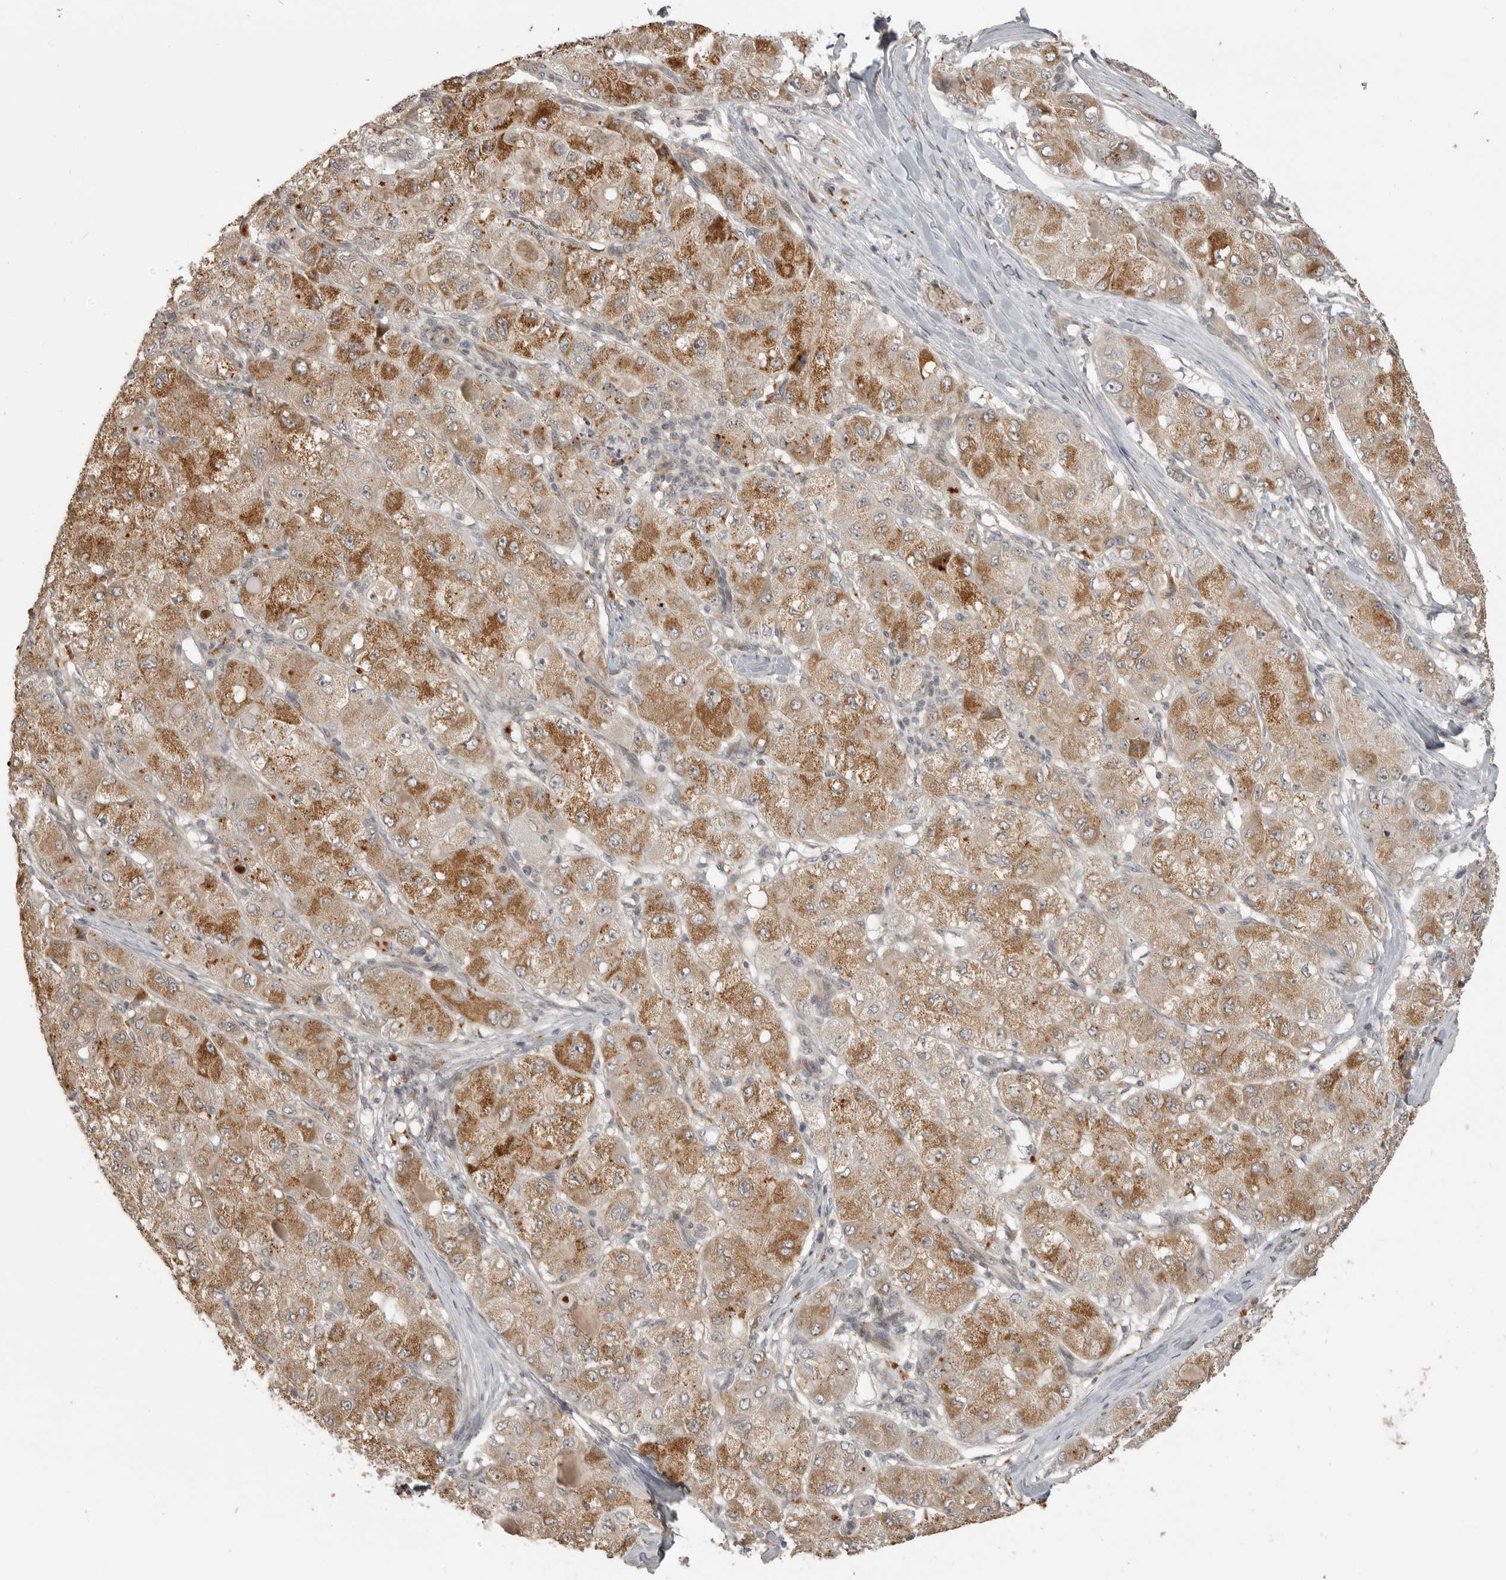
{"staining": {"intensity": "moderate", "quantity": ">75%", "location": "cytoplasmic/membranous"}, "tissue": "liver cancer", "cell_type": "Tumor cells", "image_type": "cancer", "snomed": [{"axis": "morphology", "description": "Carcinoma, Hepatocellular, NOS"}, {"axis": "topography", "description": "Liver"}], "caption": "Tumor cells reveal medium levels of moderate cytoplasmic/membranous staining in about >75% of cells in liver hepatocellular carcinoma. The staining was performed using DAB (3,3'-diaminobenzidine) to visualize the protein expression in brown, while the nuclei were stained in blue with hematoxylin (Magnification: 20x).", "gene": "SMG8", "patient": {"sex": "male", "age": 80}}